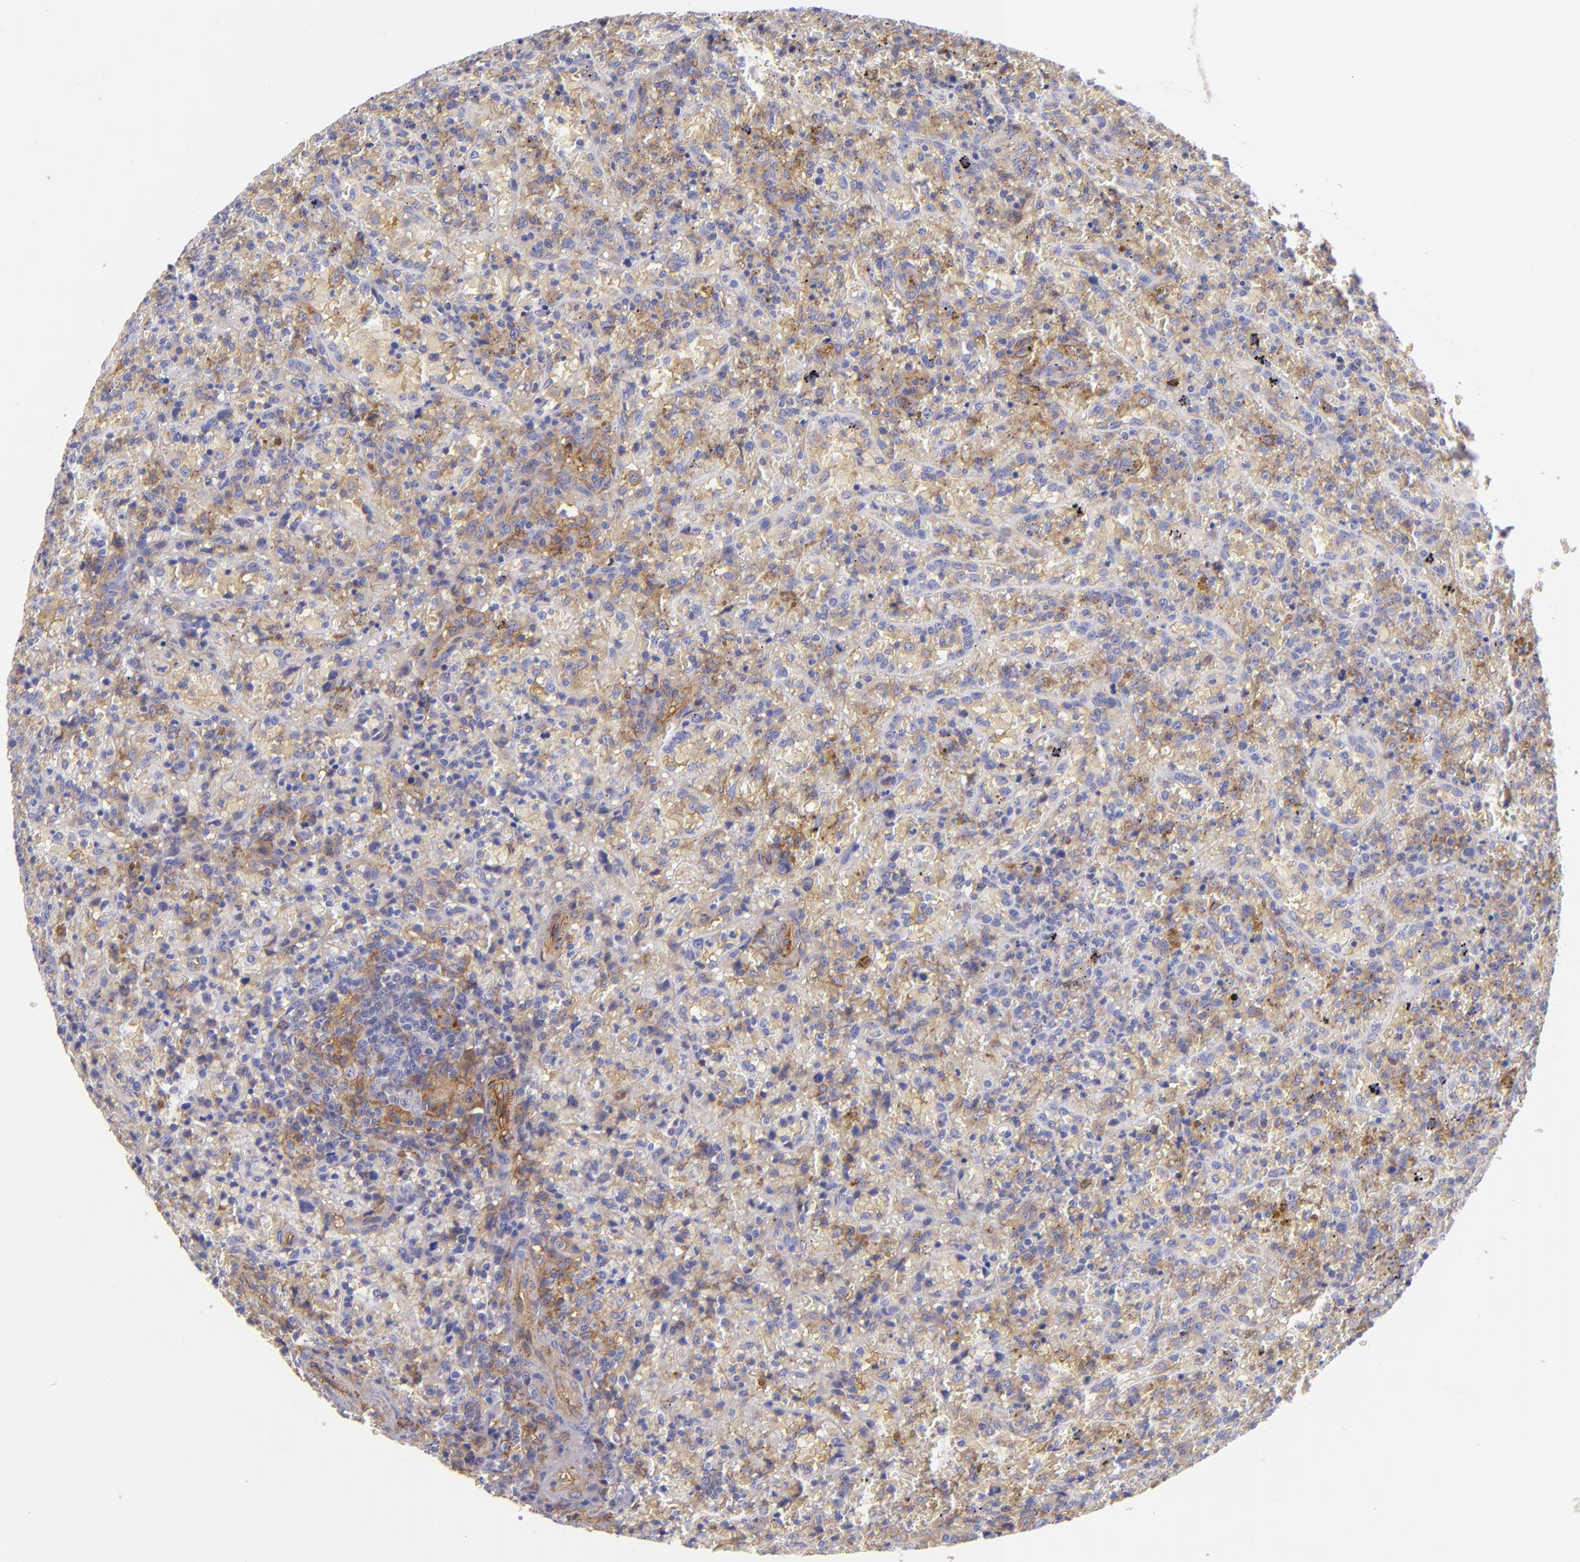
{"staining": {"intensity": "weak", "quantity": "<25%", "location": "cytoplasmic/membranous"}, "tissue": "lymphoma", "cell_type": "Tumor cells", "image_type": "cancer", "snomed": [{"axis": "morphology", "description": "Malignant lymphoma, non-Hodgkin's type, High grade"}, {"axis": "topography", "description": "Spleen"}, {"axis": "topography", "description": "Lymph node"}], "caption": "Immunohistochemistry of human high-grade malignant lymphoma, non-Hodgkin's type shows no expression in tumor cells. (DAB IHC visualized using brightfield microscopy, high magnification).", "gene": "ENTPD1", "patient": {"sex": "female", "age": 70}}